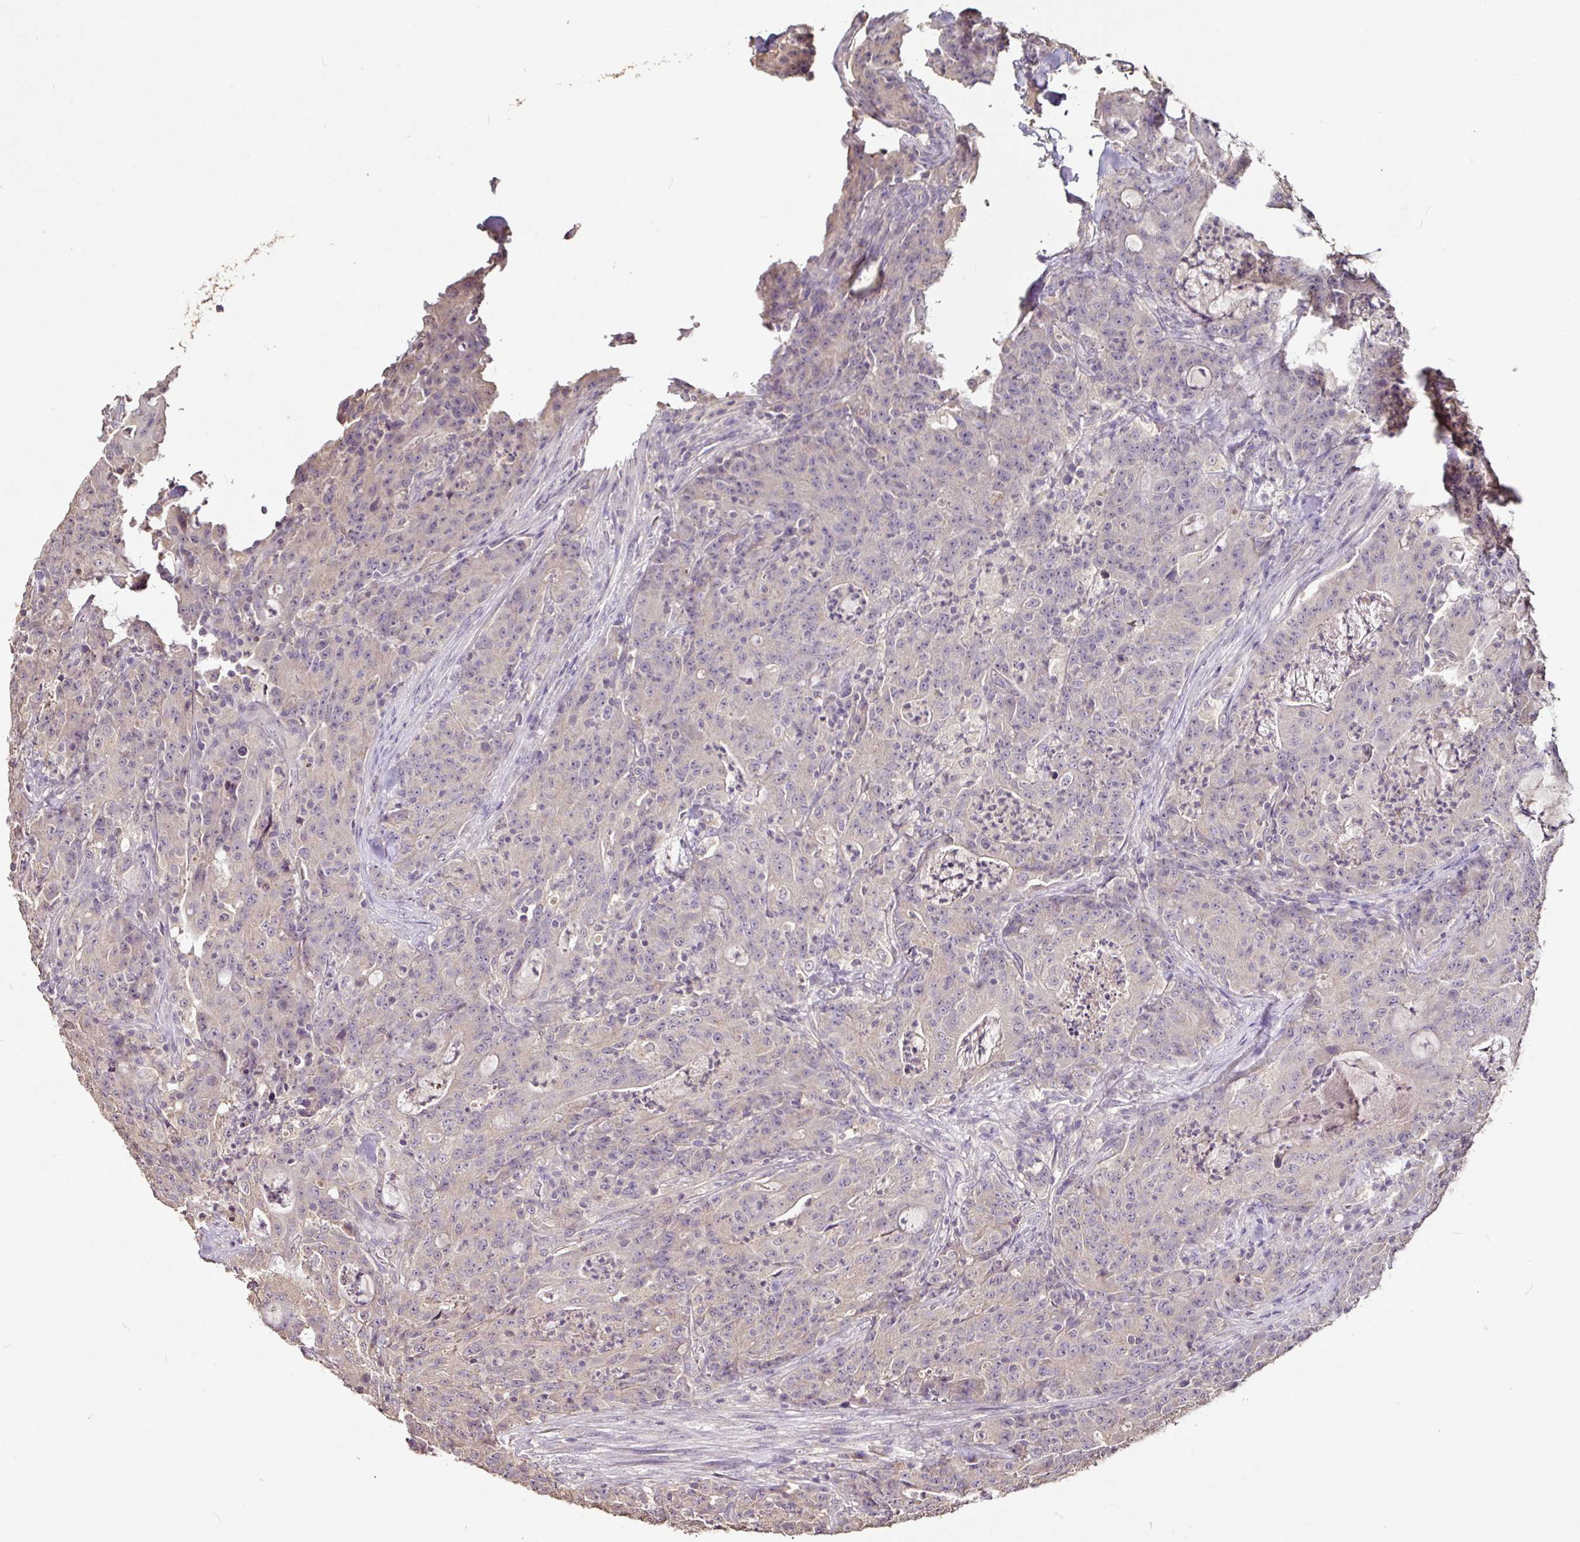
{"staining": {"intensity": "negative", "quantity": "none", "location": "none"}, "tissue": "colorectal cancer", "cell_type": "Tumor cells", "image_type": "cancer", "snomed": [{"axis": "morphology", "description": "Adenocarcinoma, NOS"}, {"axis": "topography", "description": "Colon"}], "caption": "Adenocarcinoma (colorectal) stained for a protein using immunohistochemistry demonstrates no positivity tumor cells.", "gene": "RPL38", "patient": {"sex": "male", "age": 83}}